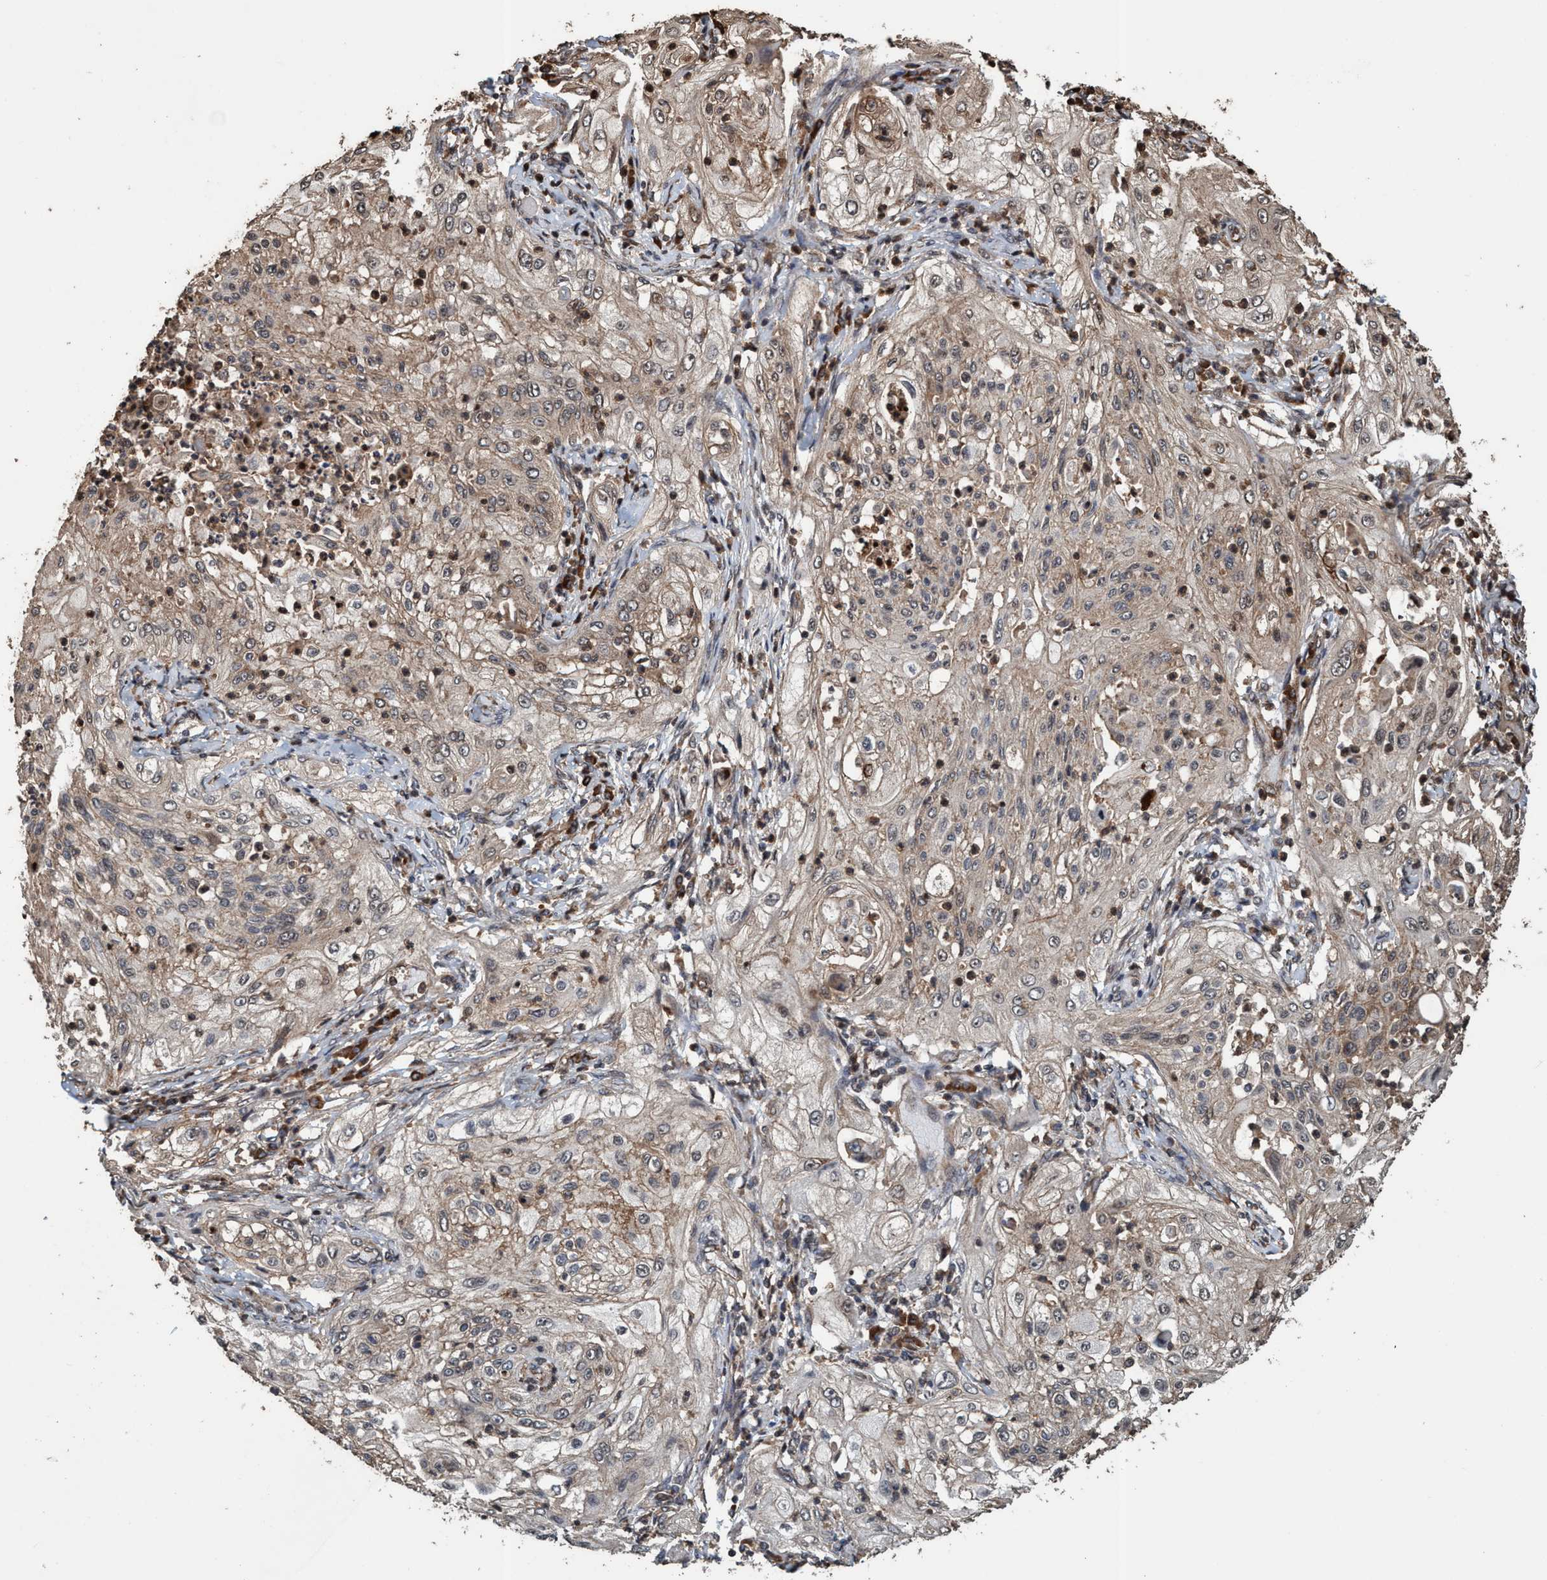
{"staining": {"intensity": "weak", "quantity": "25%-75%", "location": "cytoplasmic/membranous,nuclear"}, "tissue": "lung cancer", "cell_type": "Tumor cells", "image_type": "cancer", "snomed": [{"axis": "morphology", "description": "Inflammation, NOS"}, {"axis": "morphology", "description": "Squamous cell carcinoma, NOS"}, {"axis": "topography", "description": "Lymph node"}, {"axis": "topography", "description": "Soft tissue"}, {"axis": "topography", "description": "Lung"}], "caption": "Immunohistochemistry photomicrograph of human lung cancer stained for a protein (brown), which exhibits low levels of weak cytoplasmic/membranous and nuclear positivity in about 25%-75% of tumor cells.", "gene": "TRPC7", "patient": {"sex": "male", "age": 66}}